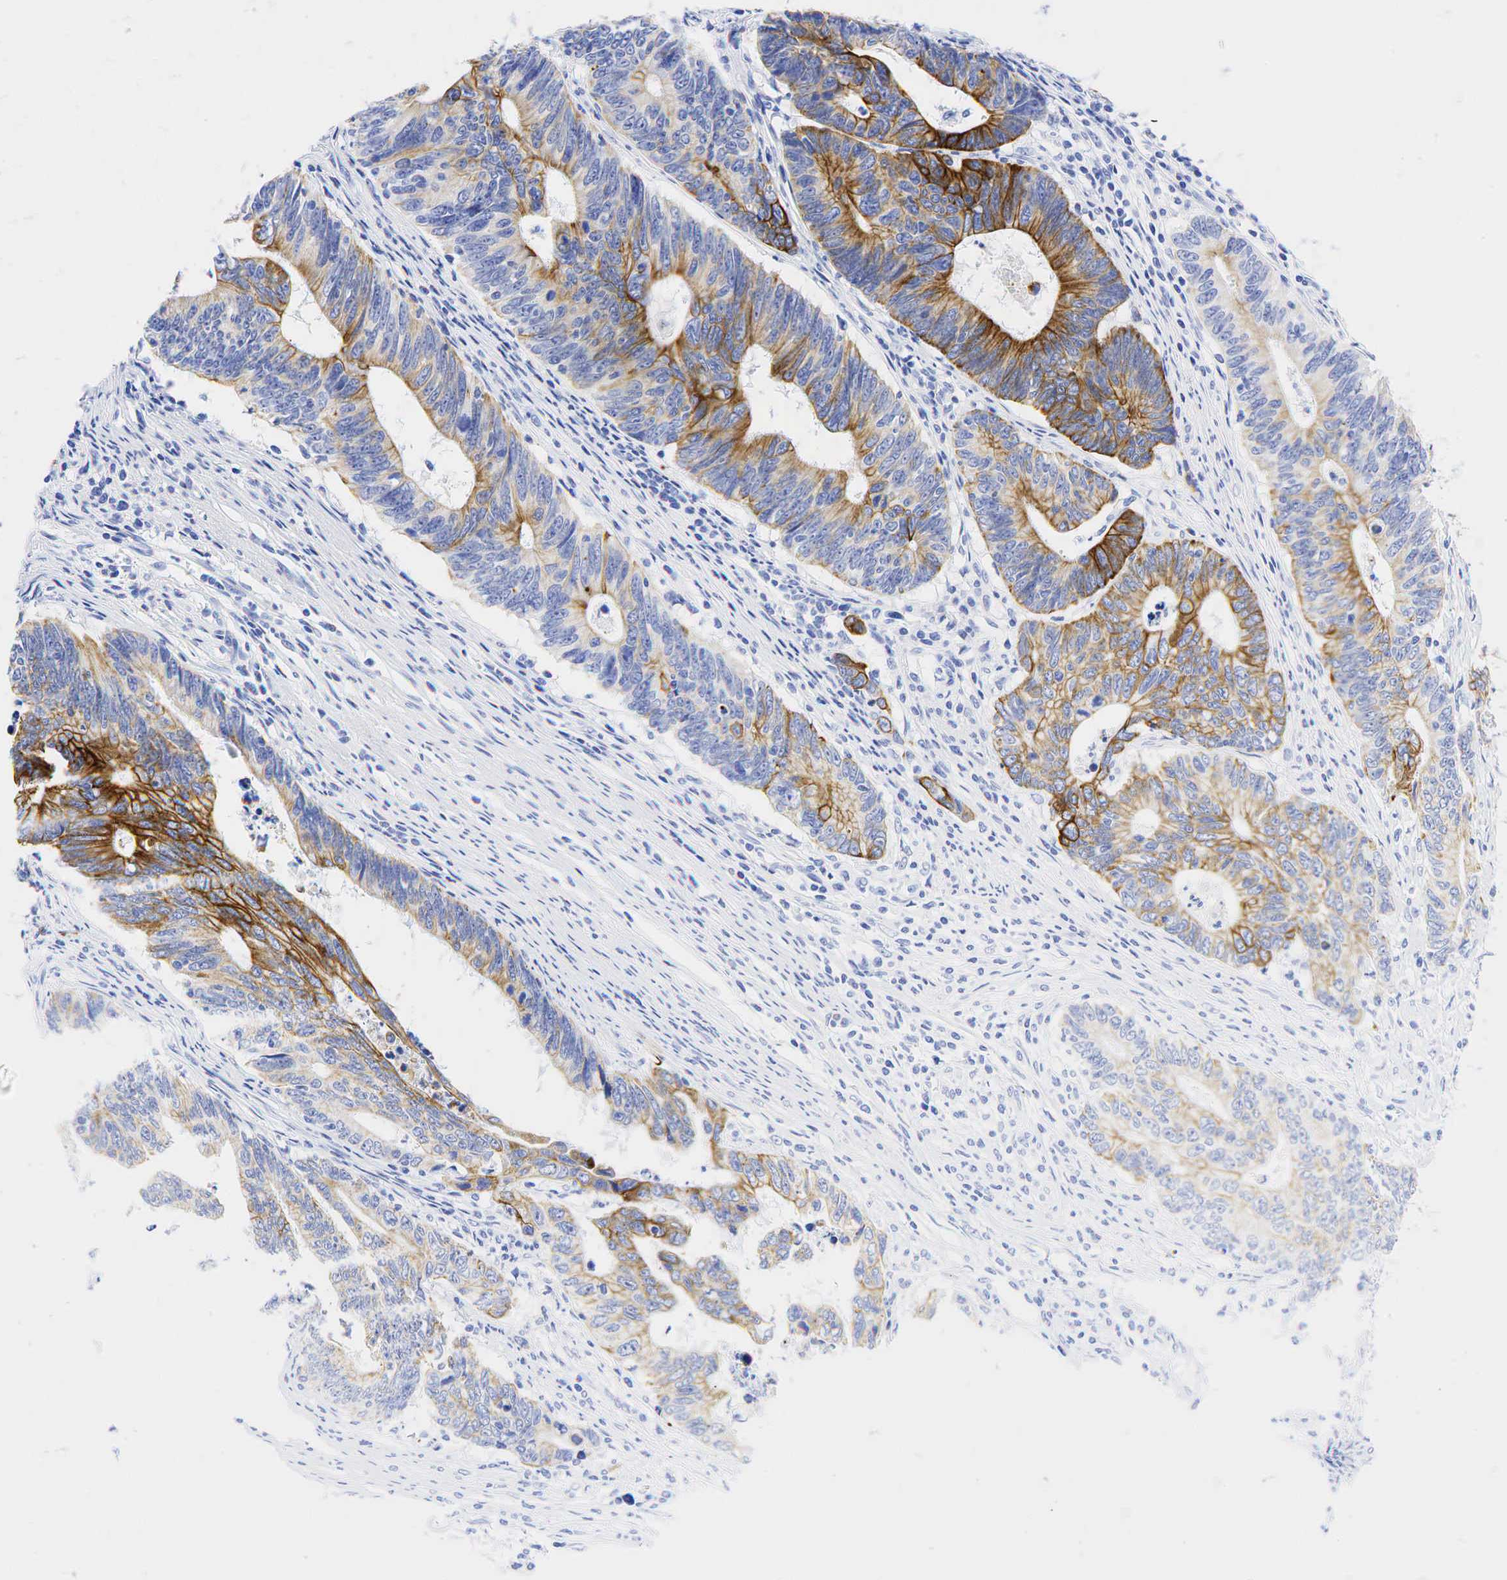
{"staining": {"intensity": "strong", "quantity": "25%-75%", "location": "cytoplasmic/membranous"}, "tissue": "colorectal cancer", "cell_type": "Tumor cells", "image_type": "cancer", "snomed": [{"axis": "morphology", "description": "Adenocarcinoma, NOS"}, {"axis": "topography", "description": "Colon"}], "caption": "Colorectal cancer stained for a protein exhibits strong cytoplasmic/membranous positivity in tumor cells.", "gene": "KRT19", "patient": {"sex": "female", "age": 78}}